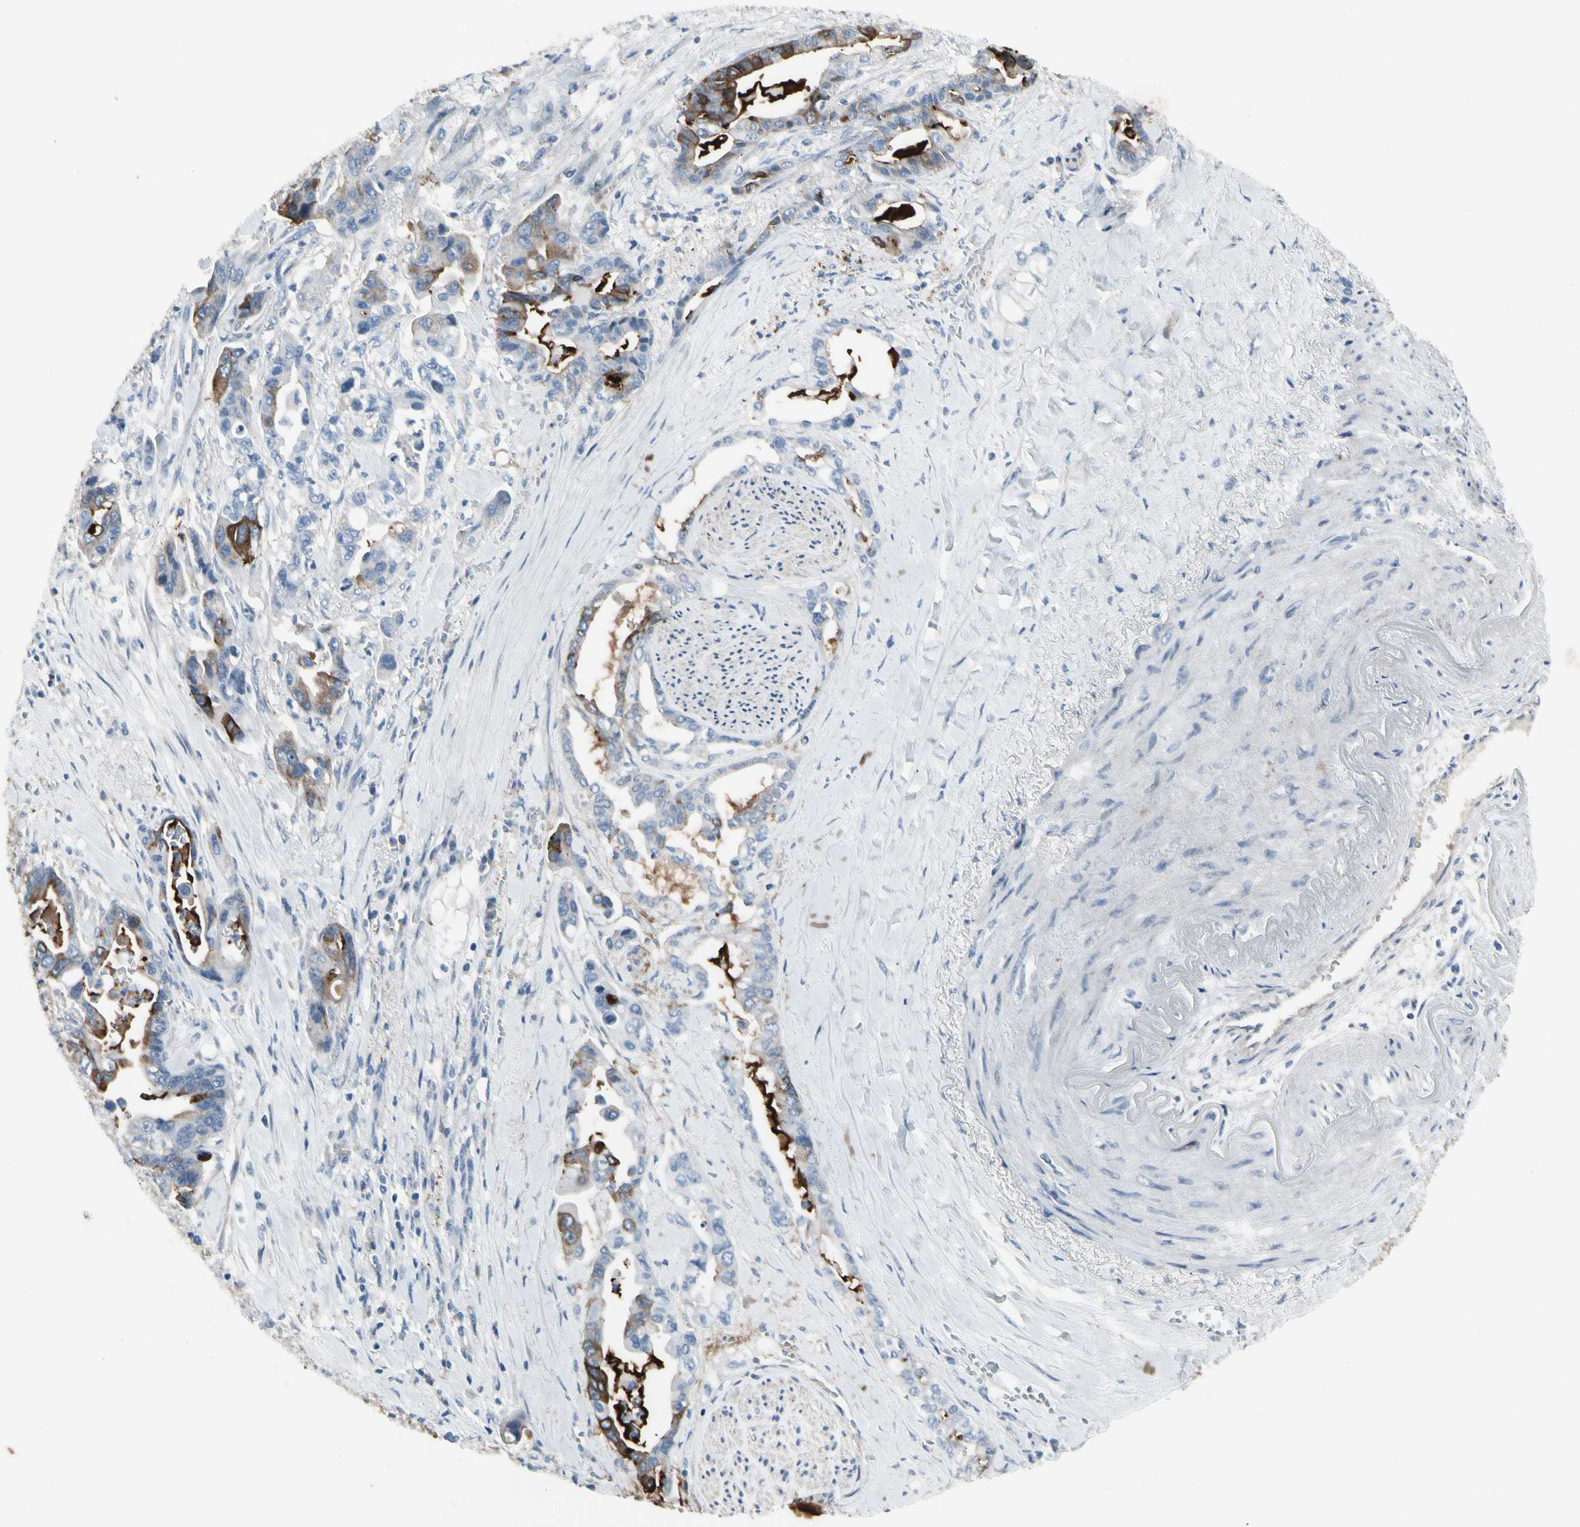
{"staining": {"intensity": "moderate", "quantity": "<25%", "location": "cytoplasmic/membranous"}, "tissue": "pancreatic cancer", "cell_type": "Tumor cells", "image_type": "cancer", "snomed": [{"axis": "morphology", "description": "Adenocarcinoma, NOS"}, {"axis": "topography", "description": "Pancreas"}], "caption": "Human pancreatic cancer stained with a protein marker shows moderate staining in tumor cells.", "gene": "PIGR", "patient": {"sex": "male", "age": 70}}